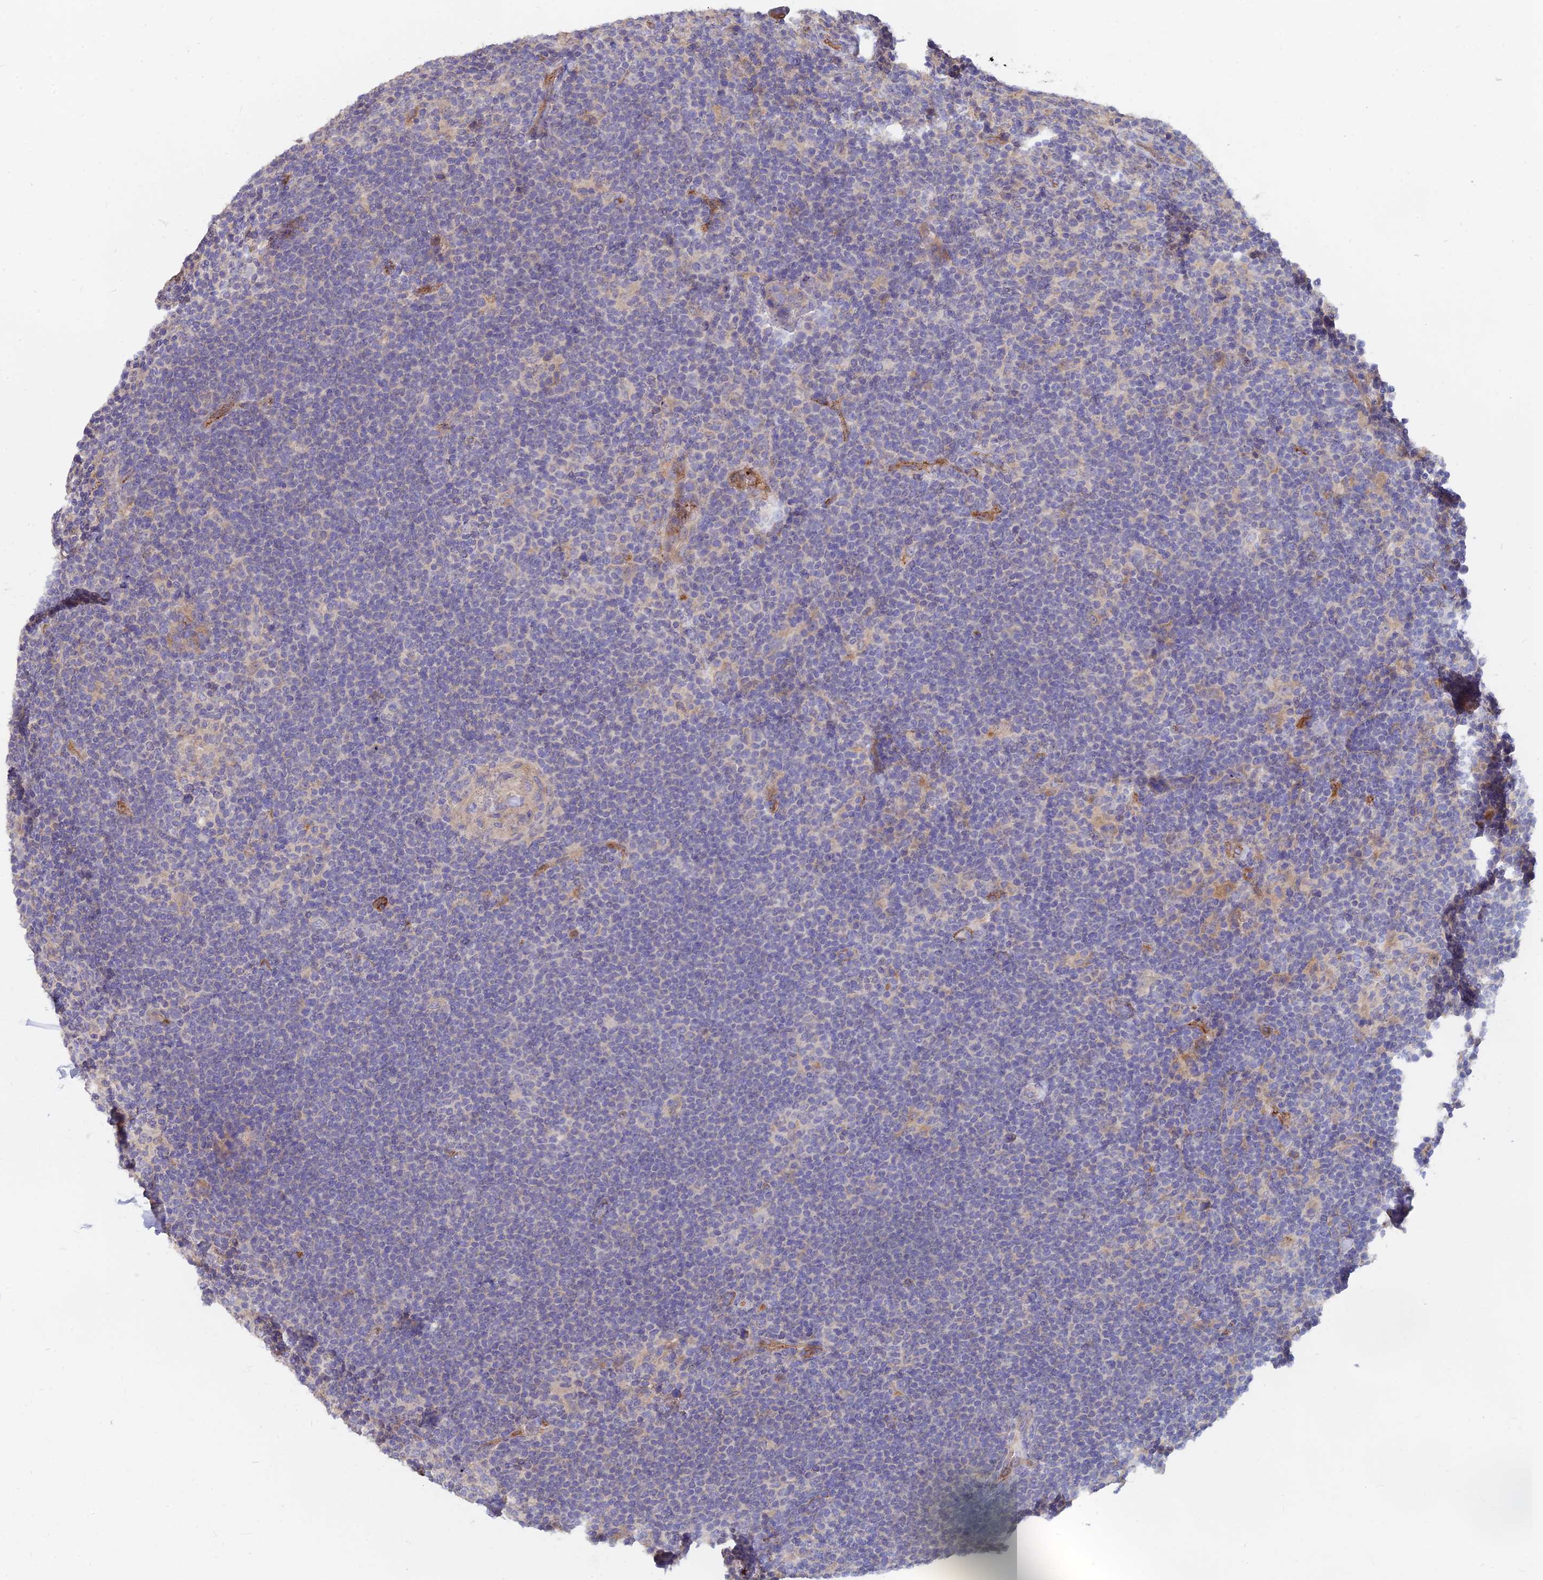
{"staining": {"intensity": "weak", "quantity": "<25%", "location": "cytoplasmic/membranous"}, "tissue": "lymphoma", "cell_type": "Tumor cells", "image_type": "cancer", "snomed": [{"axis": "morphology", "description": "Hodgkin's disease, NOS"}, {"axis": "topography", "description": "Lymph node"}], "caption": "Immunohistochemistry image of neoplastic tissue: lymphoma stained with DAB shows no significant protein positivity in tumor cells.", "gene": "ARRDC1", "patient": {"sex": "female", "age": 57}}